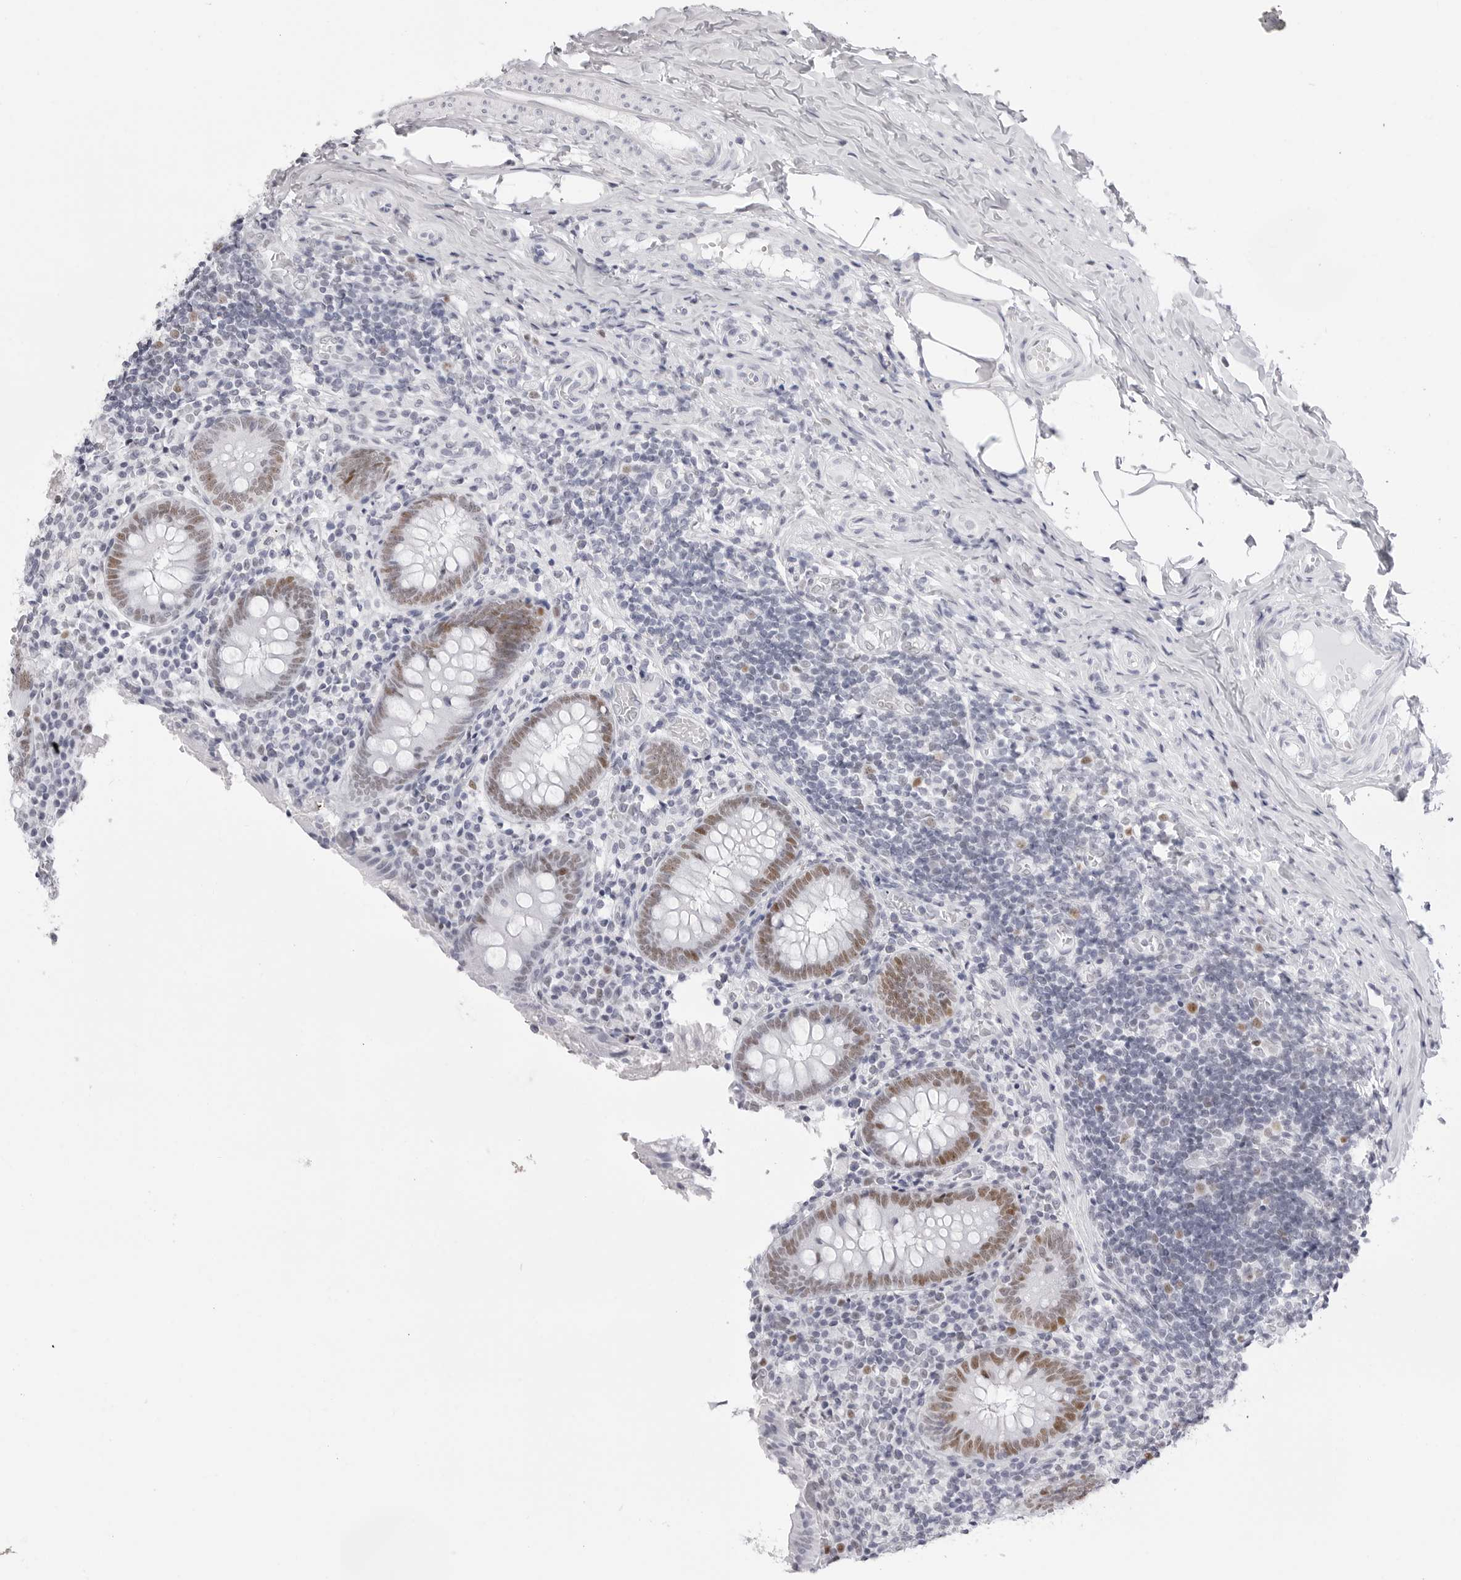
{"staining": {"intensity": "moderate", "quantity": ">75%", "location": "nuclear"}, "tissue": "appendix", "cell_type": "Glandular cells", "image_type": "normal", "snomed": [{"axis": "morphology", "description": "Normal tissue, NOS"}, {"axis": "topography", "description": "Appendix"}], "caption": "Appendix stained with a brown dye exhibits moderate nuclear positive staining in about >75% of glandular cells.", "gene": "NASP", "patient": {"sex": "female", "age": 17}}